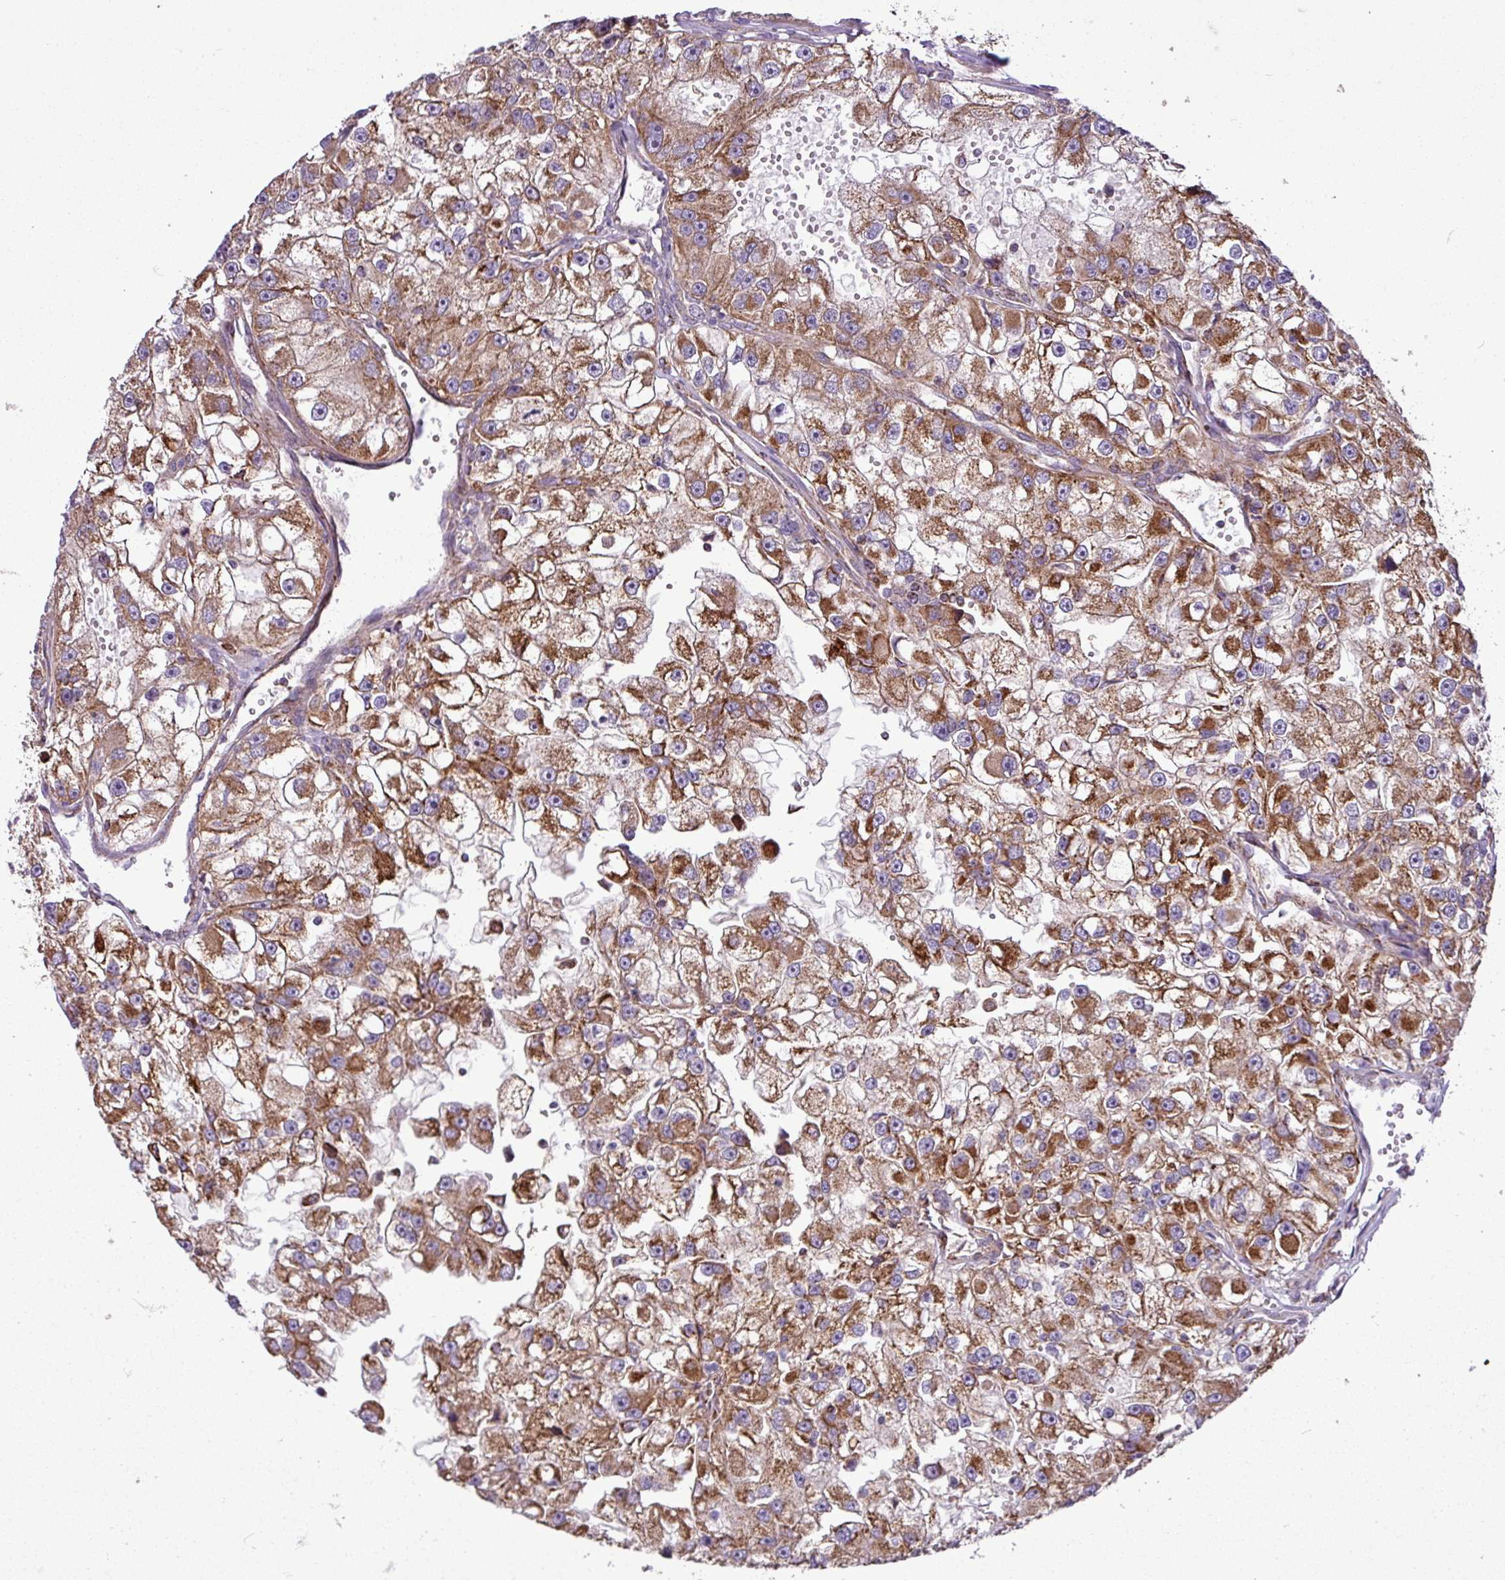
{"staining": {"intensity": "strong", "quantity": ">75%", "location": "cytoplasmic/membranous"}, "tissue": "renal cancer", "cell_type": "Tumor cells", "image_type": "cancer", "snomed": [{"axis": "morphology", "description": "Adenocarcinoma, NOS"}, {"axis": "topography", "description": "Kidney"}], "caption": "Adenocarcinoma (renal) was stained to show a protein in brown. There is high levels of strong cytoplasmic/membranous expression in about >75% of tumor cells.", "gene": "XIAP", "patient": {"sex": "male", "age": 63}}